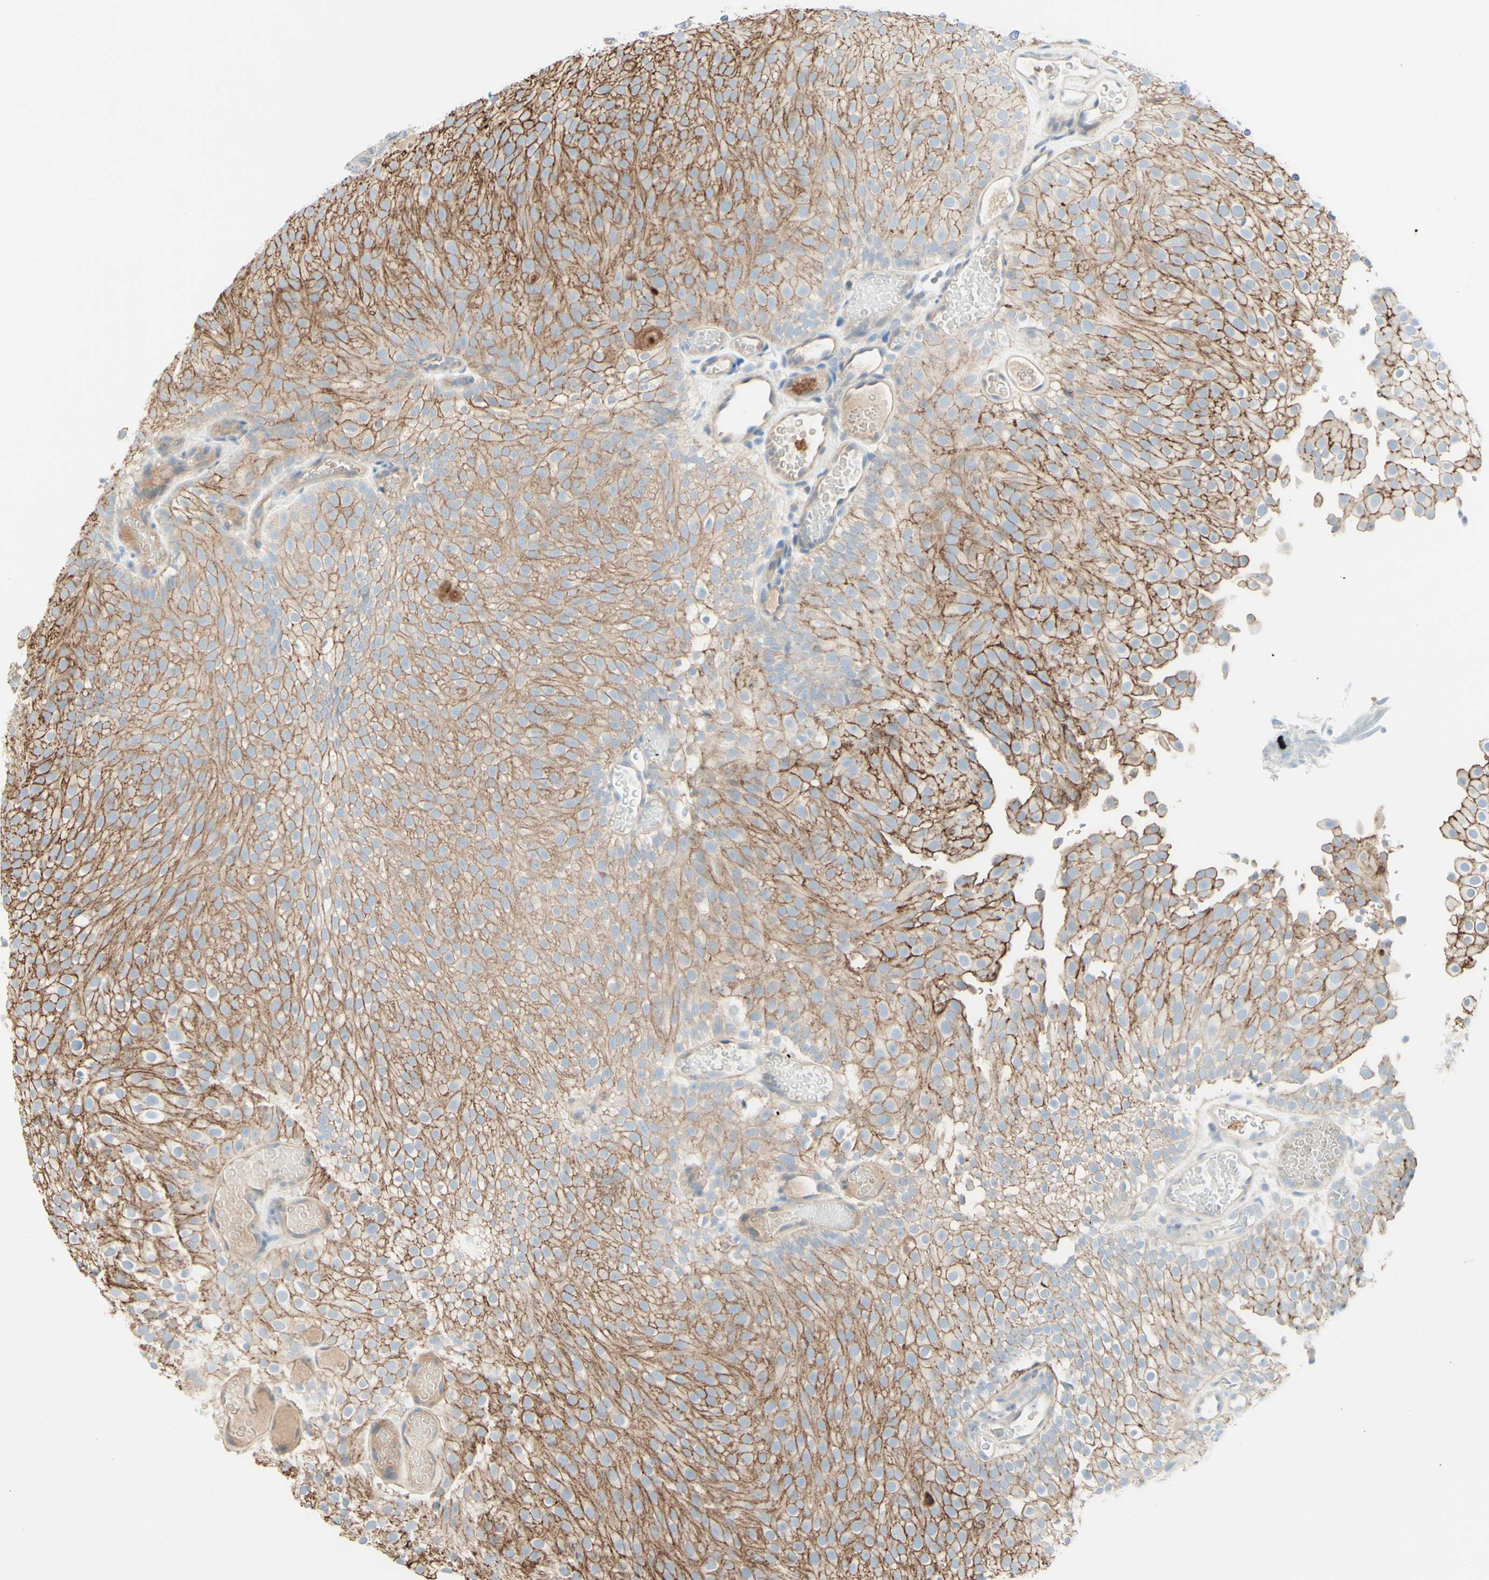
{"staining": {"intensity": "moderate", "quantity": ">75%", "location": "cytoplasmic/membranous"}, "tissue": "urothelial cancer", "cell_type": "Tumor cells", "image_type": "cancer", "snomed": [{"axis": "morphology", "description": "Urothelial carcinoma, Low grade"}, {"axis": "topography", "description": "Urinary bladder"}], "caption": "Tumor cells show moderate cytoplasmic/membranous staining in about >75% of cells in urothelial carcinoma (low-grade). (DAB (3,3'-diaminobenzidine) IHC with brightfield microscopy, high magnification).", "gene": "MTM1", "patient": {"sex": "male", "age": 78}}